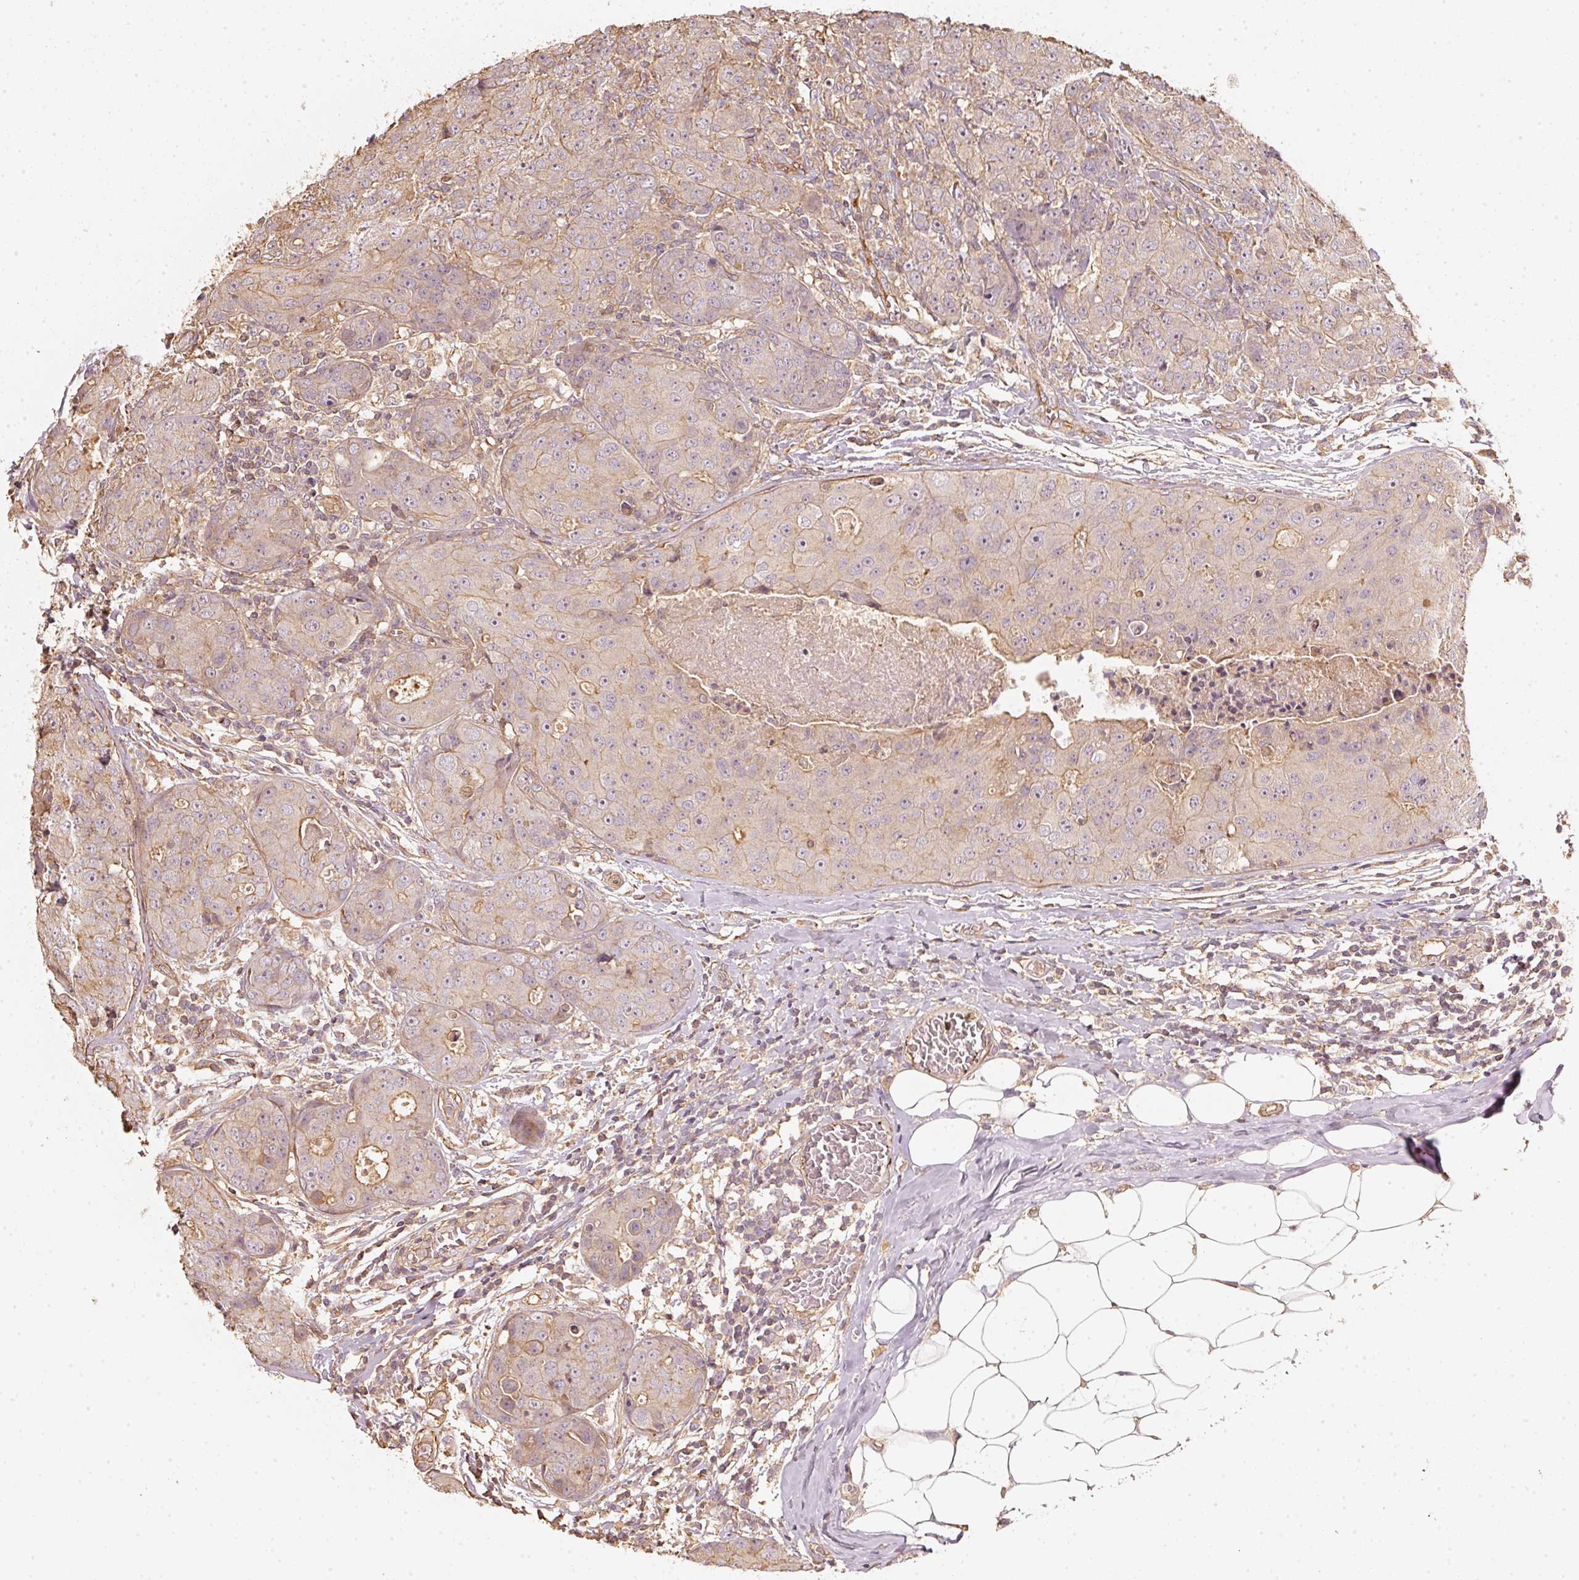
{"staining": {"intensity": "weak", "quantity": ">75%", "location": "cytoplasmic/membranous"}, "tissue": "breast cancer", "cell_type": "Tumor cells", "image_type": "cancer", "snomed": [{"axis": "morphology", "description": "Duct carcinoma"}, {"axis": "topography", "description": "Breast"}], "caption": "Weak cytoplasmic/membranous protein staining is appreciated in about >75% of tumor cells in breast cancer. (IHC, brightfield microscopy, high magnification).", "gene": "CEP95", "patient": {"sex": "female", "age": 43}}